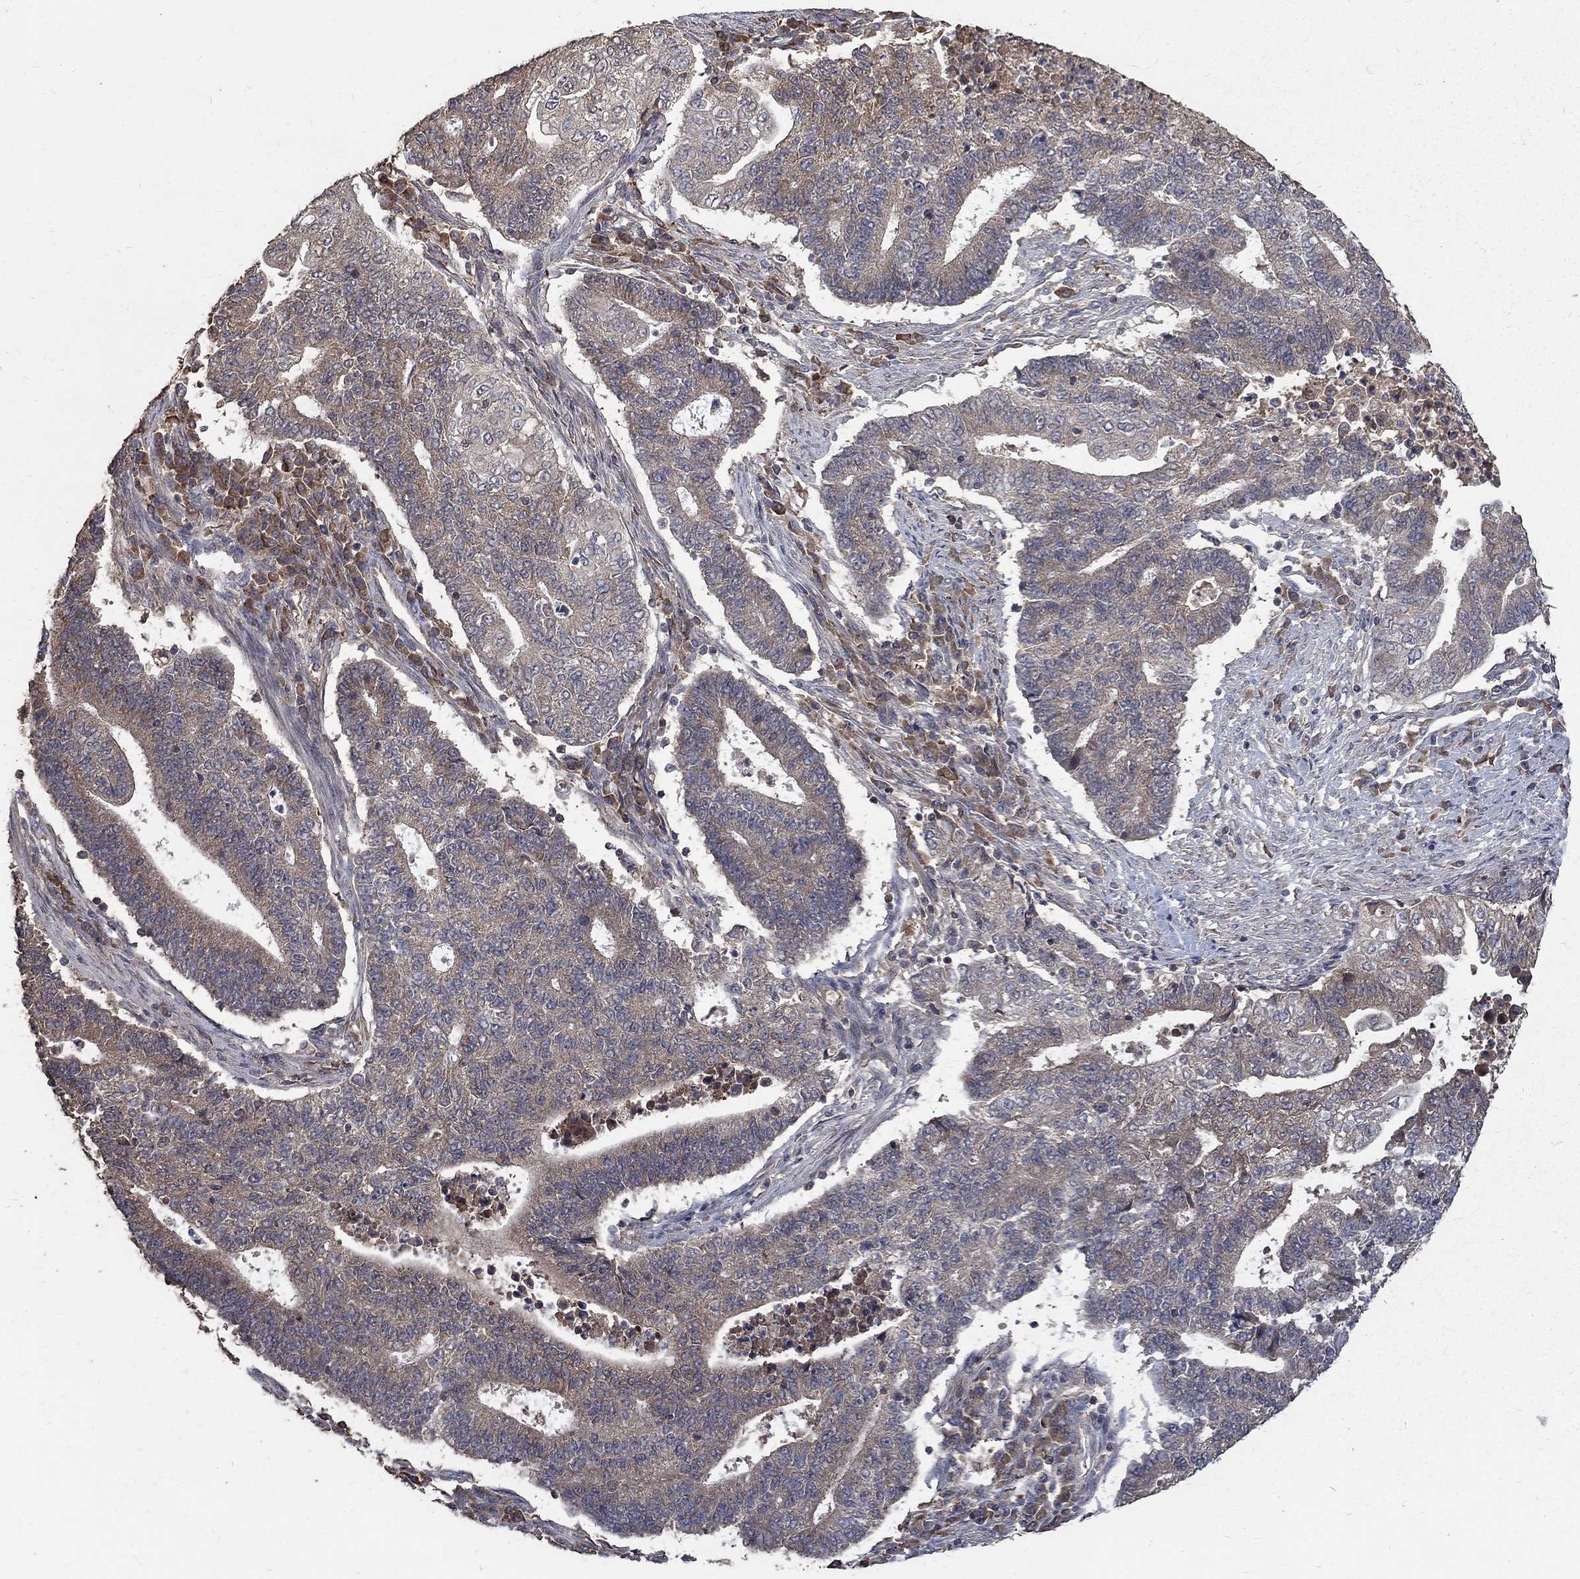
{"staining": {"intensity": "weak", "quantity": "25%-75%", "location": "cytoplasmic/membranous"}, "tissue": "endometrial cancer", "cell_type": "Tumor cells", "image_type": "cancer", "snomed": [{"axis": "morphology", "description": "Adenocarcinoma, NOS"}, {"axis": "topography", "description": "Uterus"}, {"axis": "topography", "description": "Endometrium"}], "caption": "Protein staining by immunohistochemistry (IHC) demonstrates weak cytoplasmic/membranous positivity in approximately 25%-75% of tumor cells in endometrial cancer (adenocarcinoma).", "gene": "C17orf75", "patient": {"sex": "female", "age": 54}}